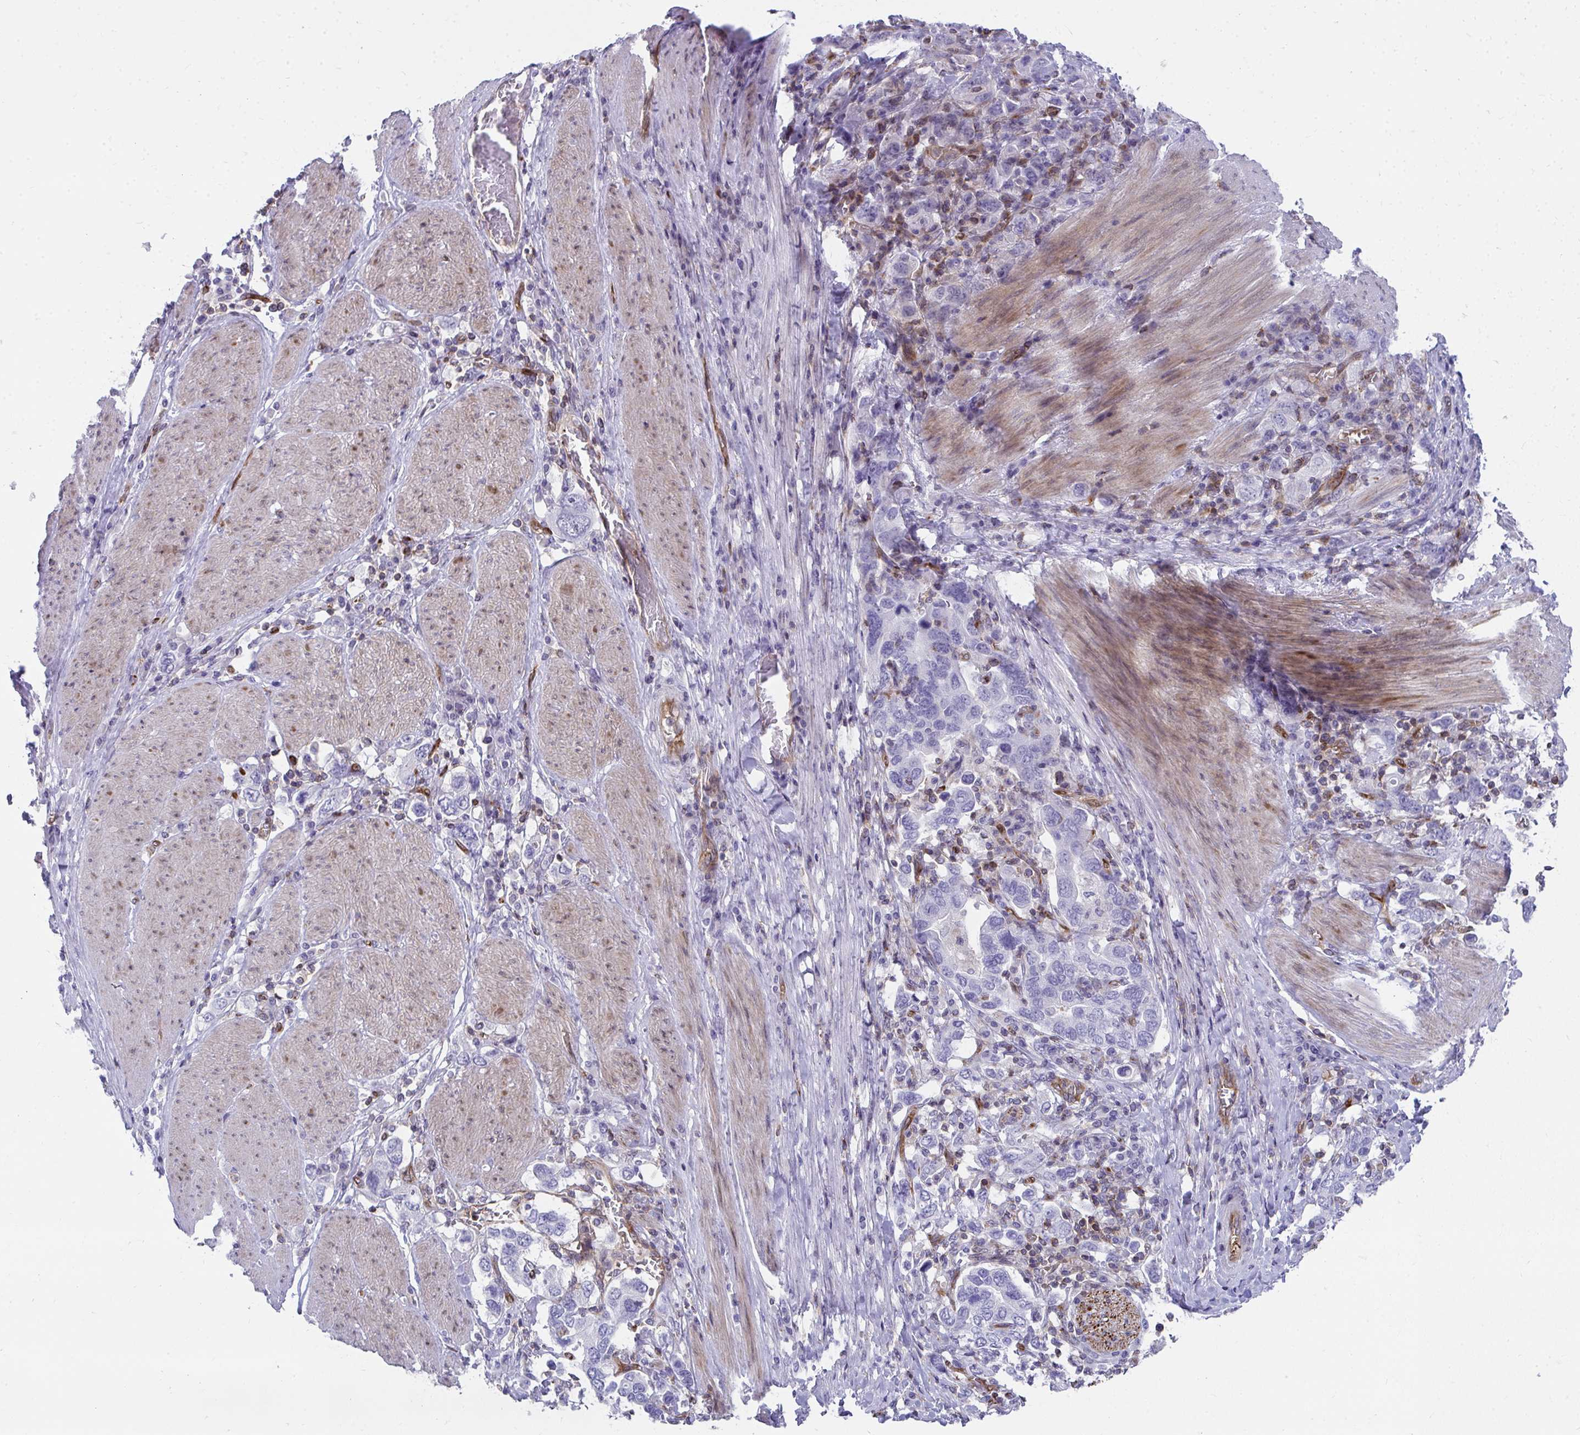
{"staining": {"intensity": "negative", "quantity": "none", "location": "none"}, "tissue": "stomach cancer", "cell_type": "Tumor cells", "image_type": "cancer", "snomed": [{"axis": "morphology", "description": "Adenocarcinoma, NOS"}, {"axis": "topography", "description": "Stomach, upper"}, {"axis": "topography", "description": "Stomach"}], "caption": "DAB (3,3'-diaminobenzidine) immunohistochemical staining of adenocarcinoma (stomach) reveals no significant expression in tumor cells.", "gene": "FOXN3", "patient": {"sex": "male", "age": 62}}